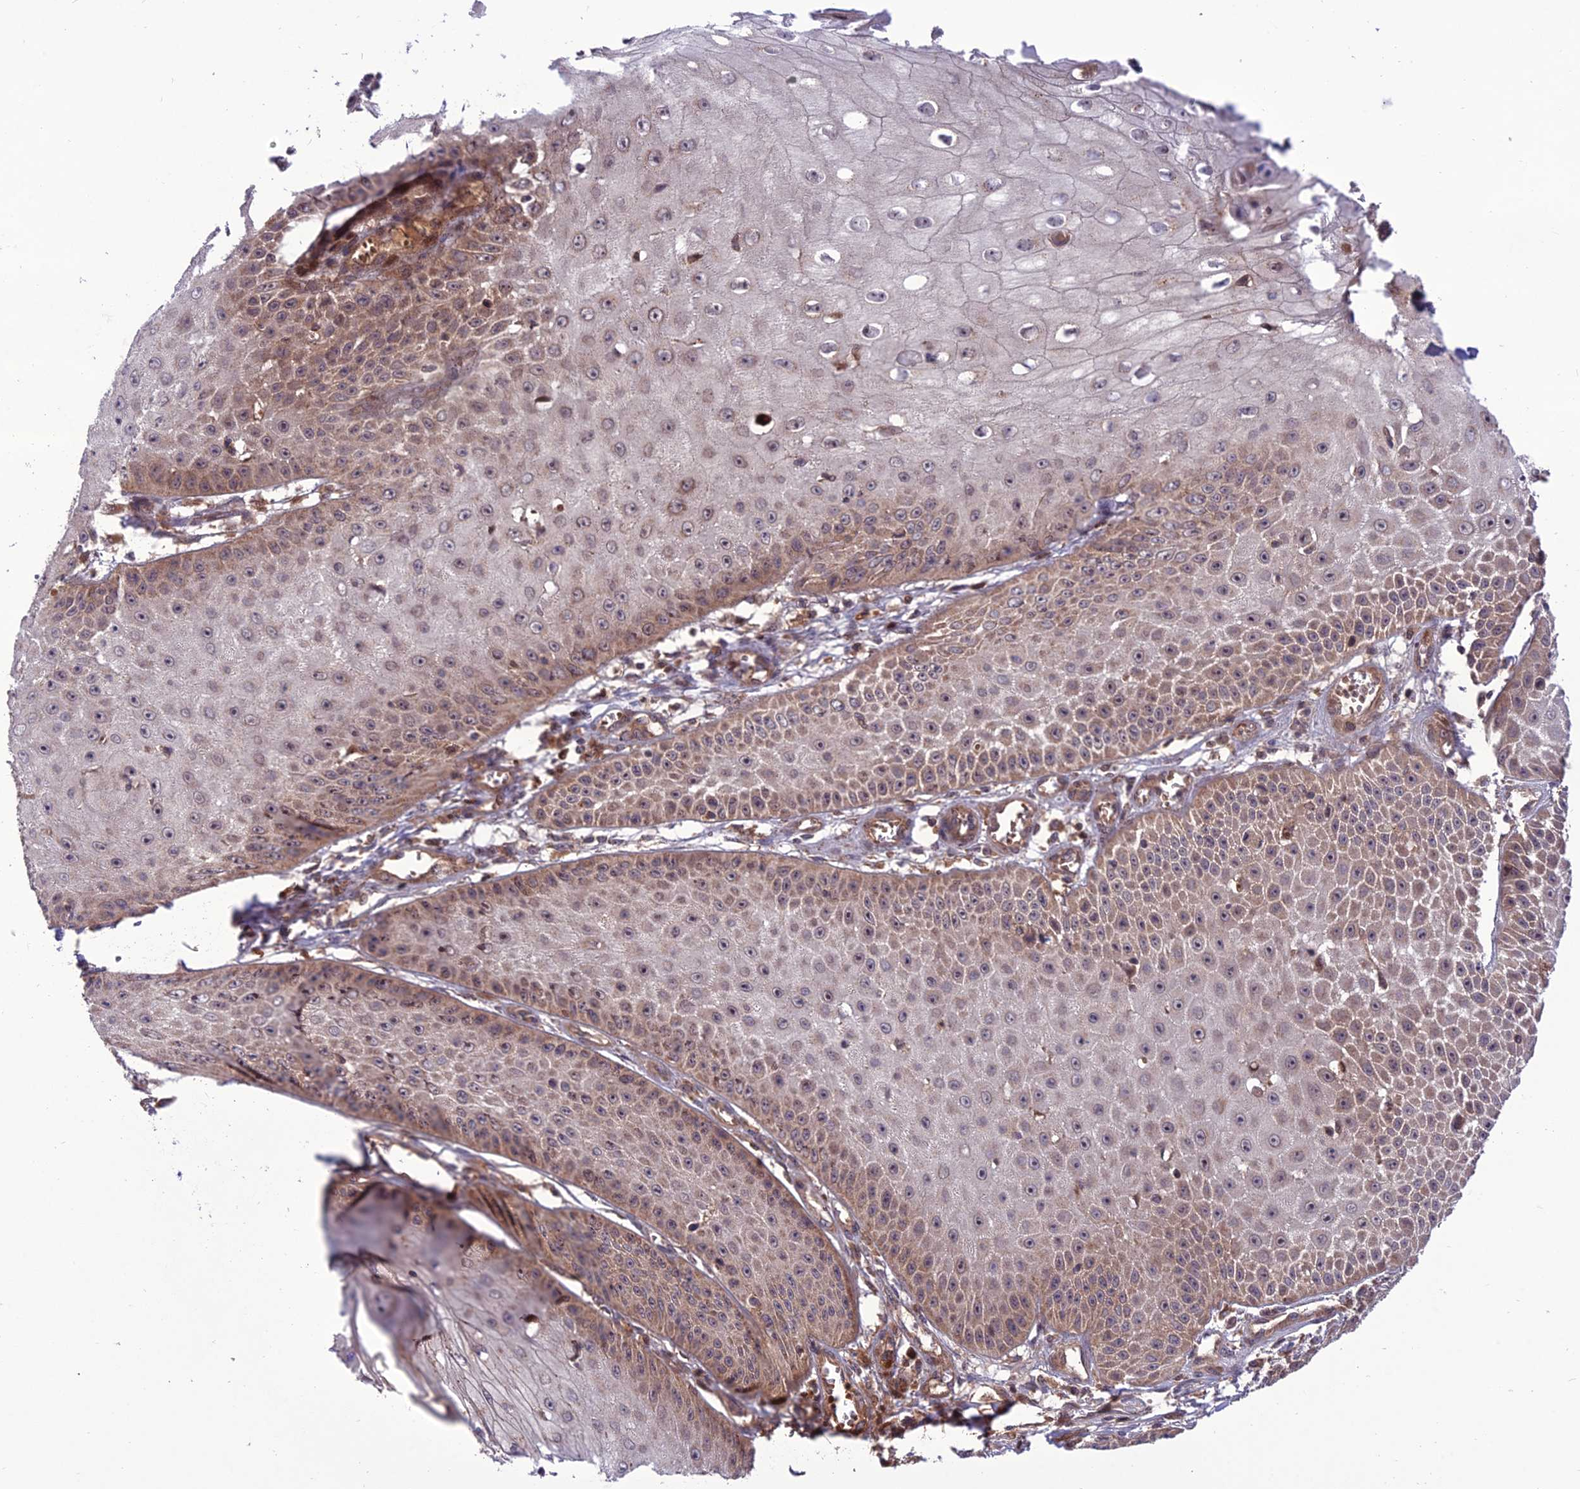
{"staining": {"intensity": "weak", "quantity": "25%-75%", "location": "cytoplasmic/membranous"}, "tissue": "skin cancer", "cell_type": "Tumor cells", "image_type": "cancer", "snomed": [{"axis": "morphology", "description": "Squamous cell carcinoma, NOS"}, {"axis": "topography", "description": "Skin"}], "caption": "DAB immunohistochemical staining of skin cancer (squamous cell carcinoma) displays weak cytoplasmic/membranous protein expression in approximately 25%-75% of tumor cells. (DAB IHC with brightfield microscopy, high magnification).", "gene": "NDUFC1", "patient": {"sex": "male", "age": 70}}